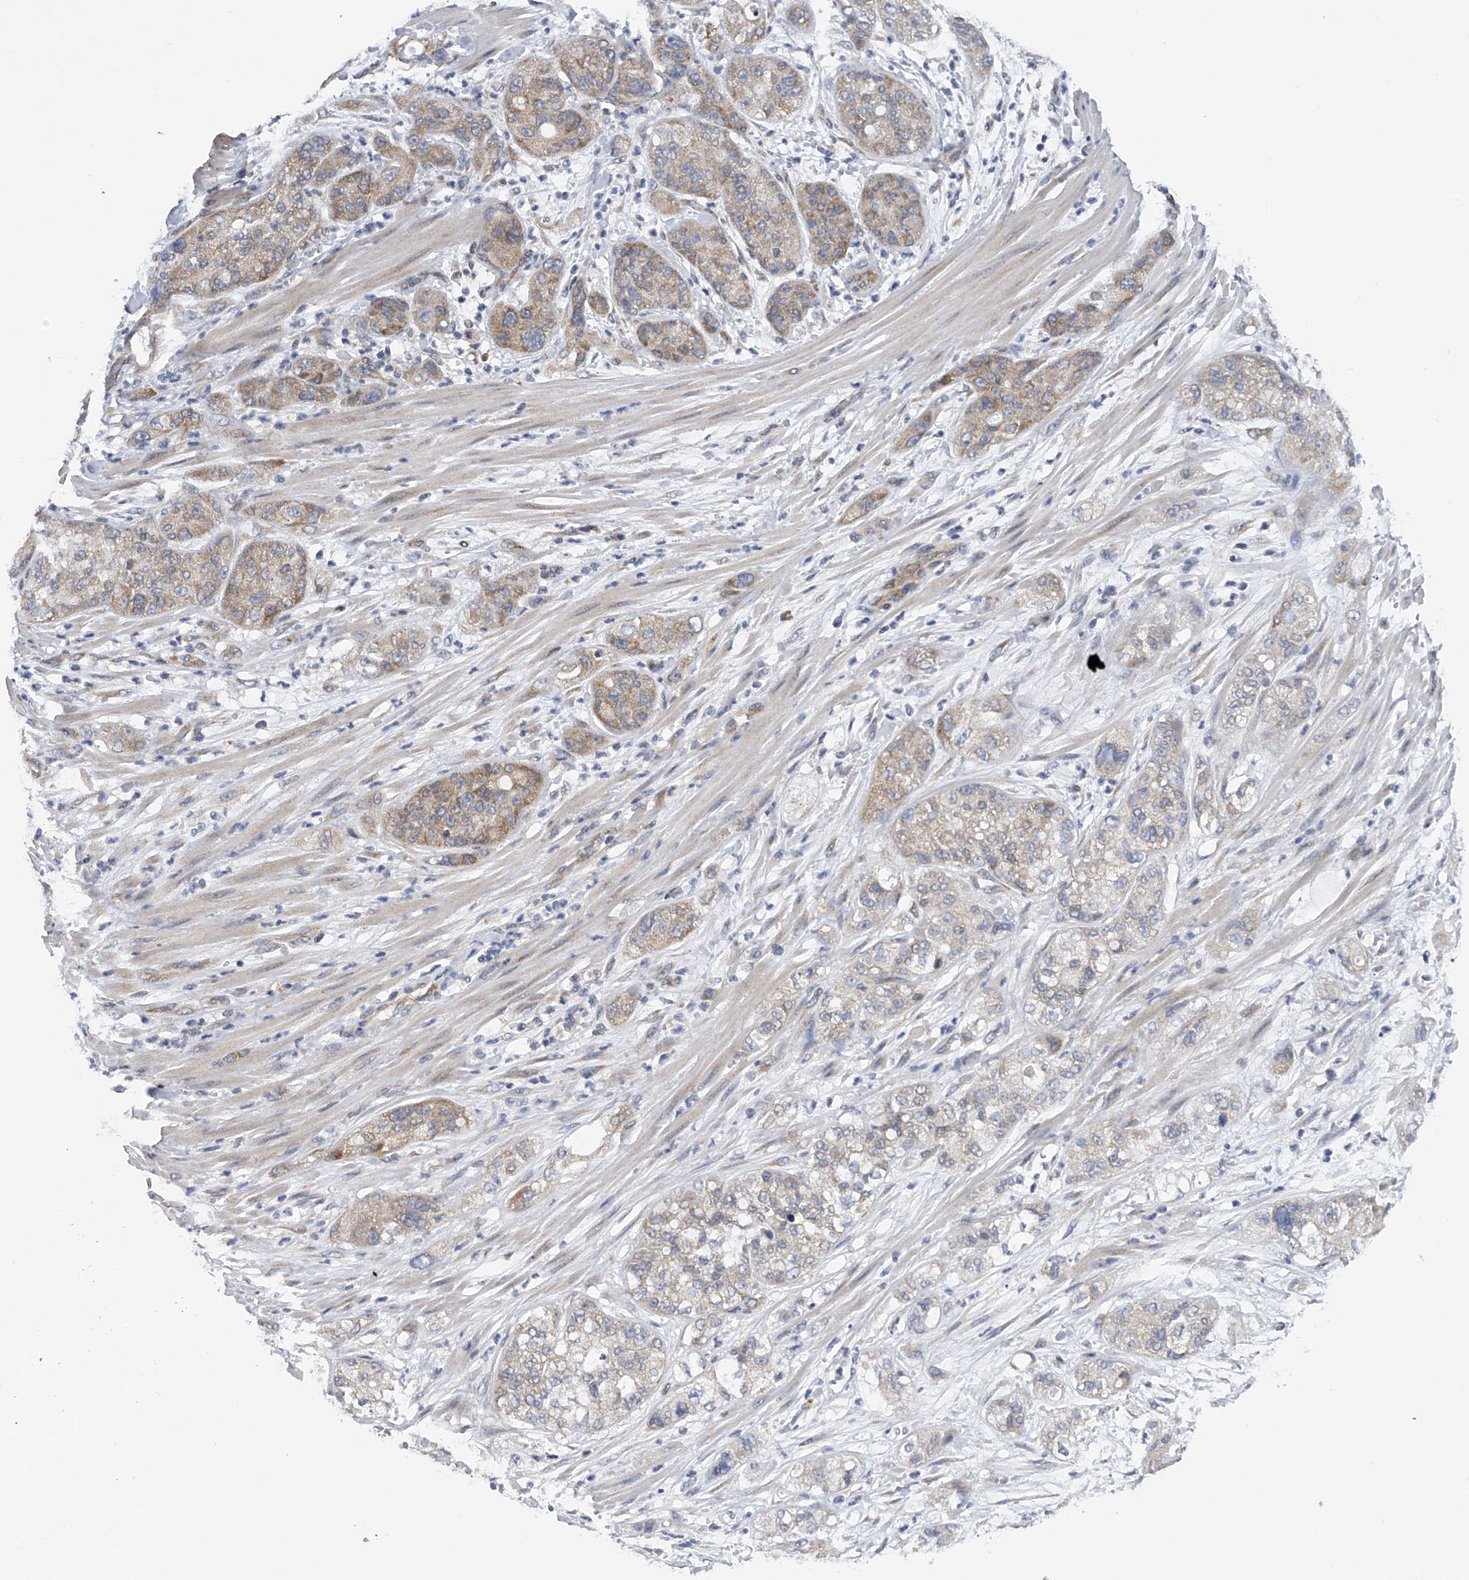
{"staining": {"intensity": "weak", "quantity": ">75%", "location": "cytoplasmic/membranous"}, "tissue": "pancreatic cancer", "cell_type": "Tumor cells", "image_type": "cancer", "snomed": [{"axis": "morphology", "description": "Adenocarcinoma, NOS"}, {"axis": "topography", "description": "Pancreas"}], "caption": "A brown stain shows weak cytoplasmic/membranous staining of a protein in human pancreatic cancer tumor cells. (Stains: DAB (3,3'-diaminobenzidine) in brown, nuclei in blue, Microscopy: brightfield microscopy at high magnification).", "gene": "RNF5", "patient": {"sex": "female", "age": 78}}